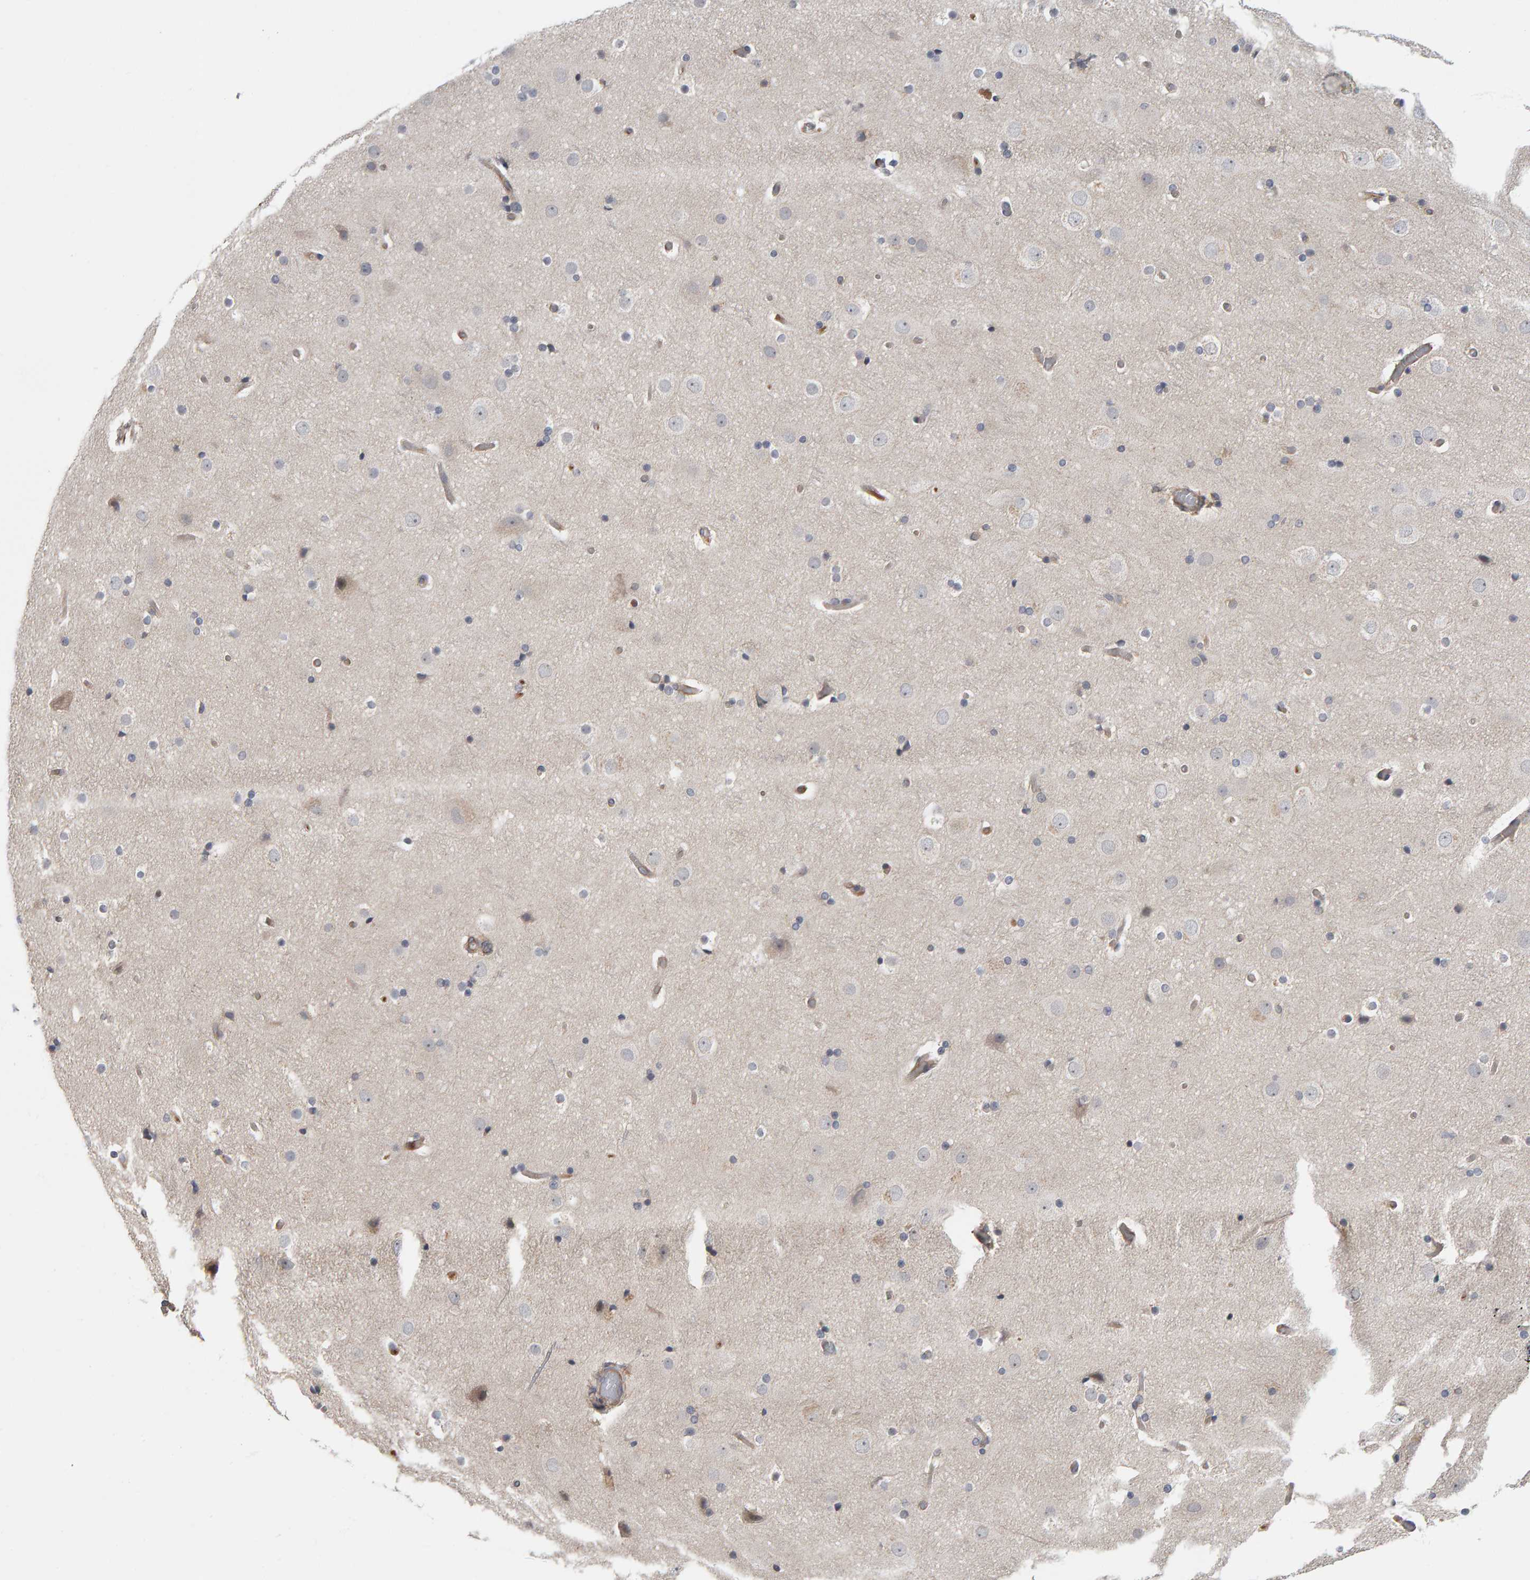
{"staining": {"intensity": "weak", "quantity": "25%-75%", "location": "cytoplasmic/membranous"}, "tissue": "cerebral cortex", "cell_type": "Endothelial cells", "image_type": "normal", "snomed": [{"axis": "morphology", "description": "Normal tissue, NOS"}, {"axis": "topography", "description": "Cerebral cortex"}], "caption": "Immunohistochemistry (IHC) histopathology image of benign cerebral cortex: human cerebral cortex stained using immunohistochemistry (IHC) displays low levels of weak protein expression localized specifically in the cytoplasmic/membranous of endothelial cells, appearing as a cytoplasmic/membranous brown color.", "gene": "C9orf72", "patient": {"sex": "male", "age": 57}}